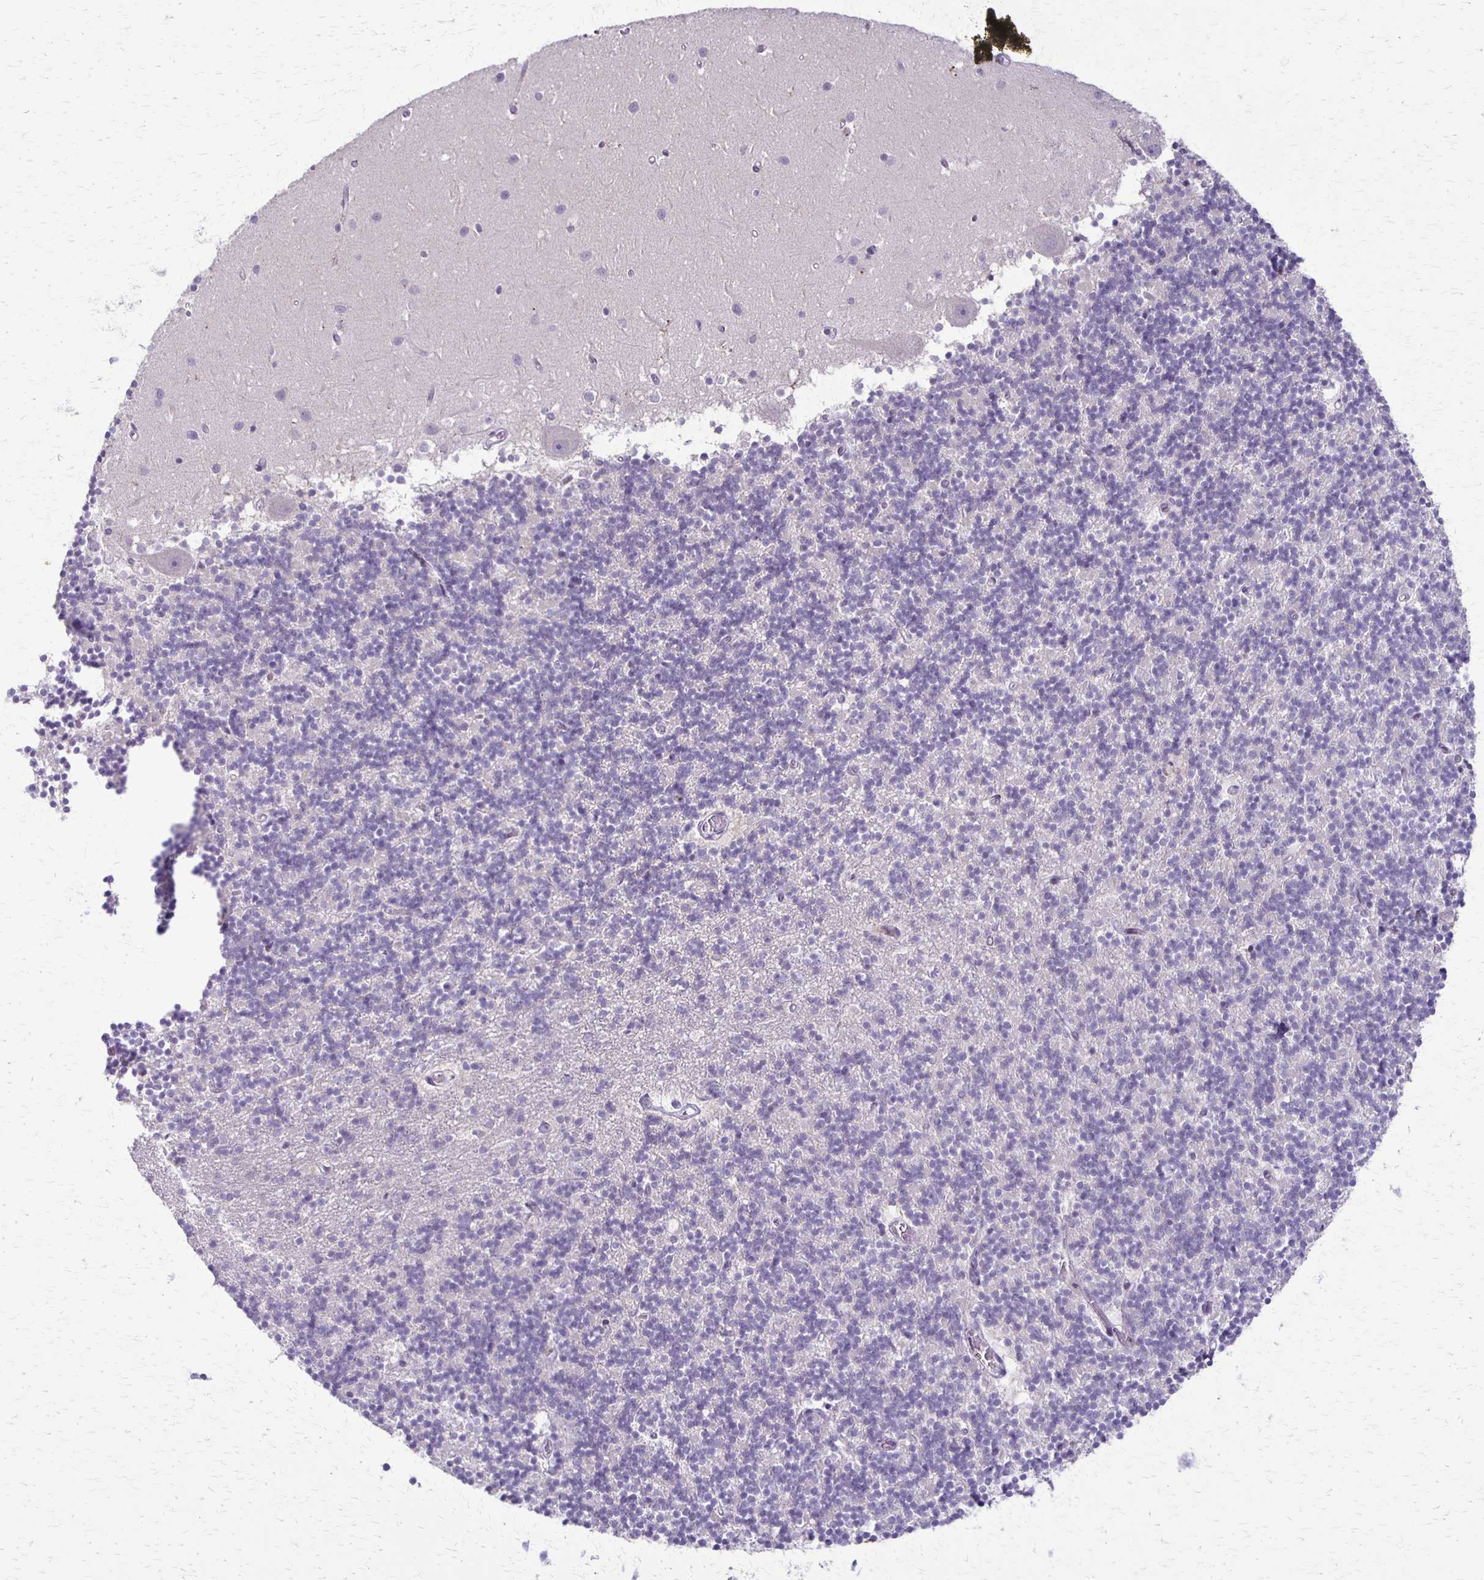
{"staining": {"intensity": "negative", "quantity": "none", "location": "none"}, "tissue": "cerebellum", "cell_type": "Cells in granular layer", "image_type": "normal", "snomed": [{"axis": "morphology", "description": "Normal tissue, NOS"}, {"axis": "topography", "description": "Cerebellum"}], "caption": "Immunohistochemistry of benign human cerebellum reveals no expression in cells in granular layer.", "gene": "SLC35E2B", "patient": {"sex": "male", "age": 54}}